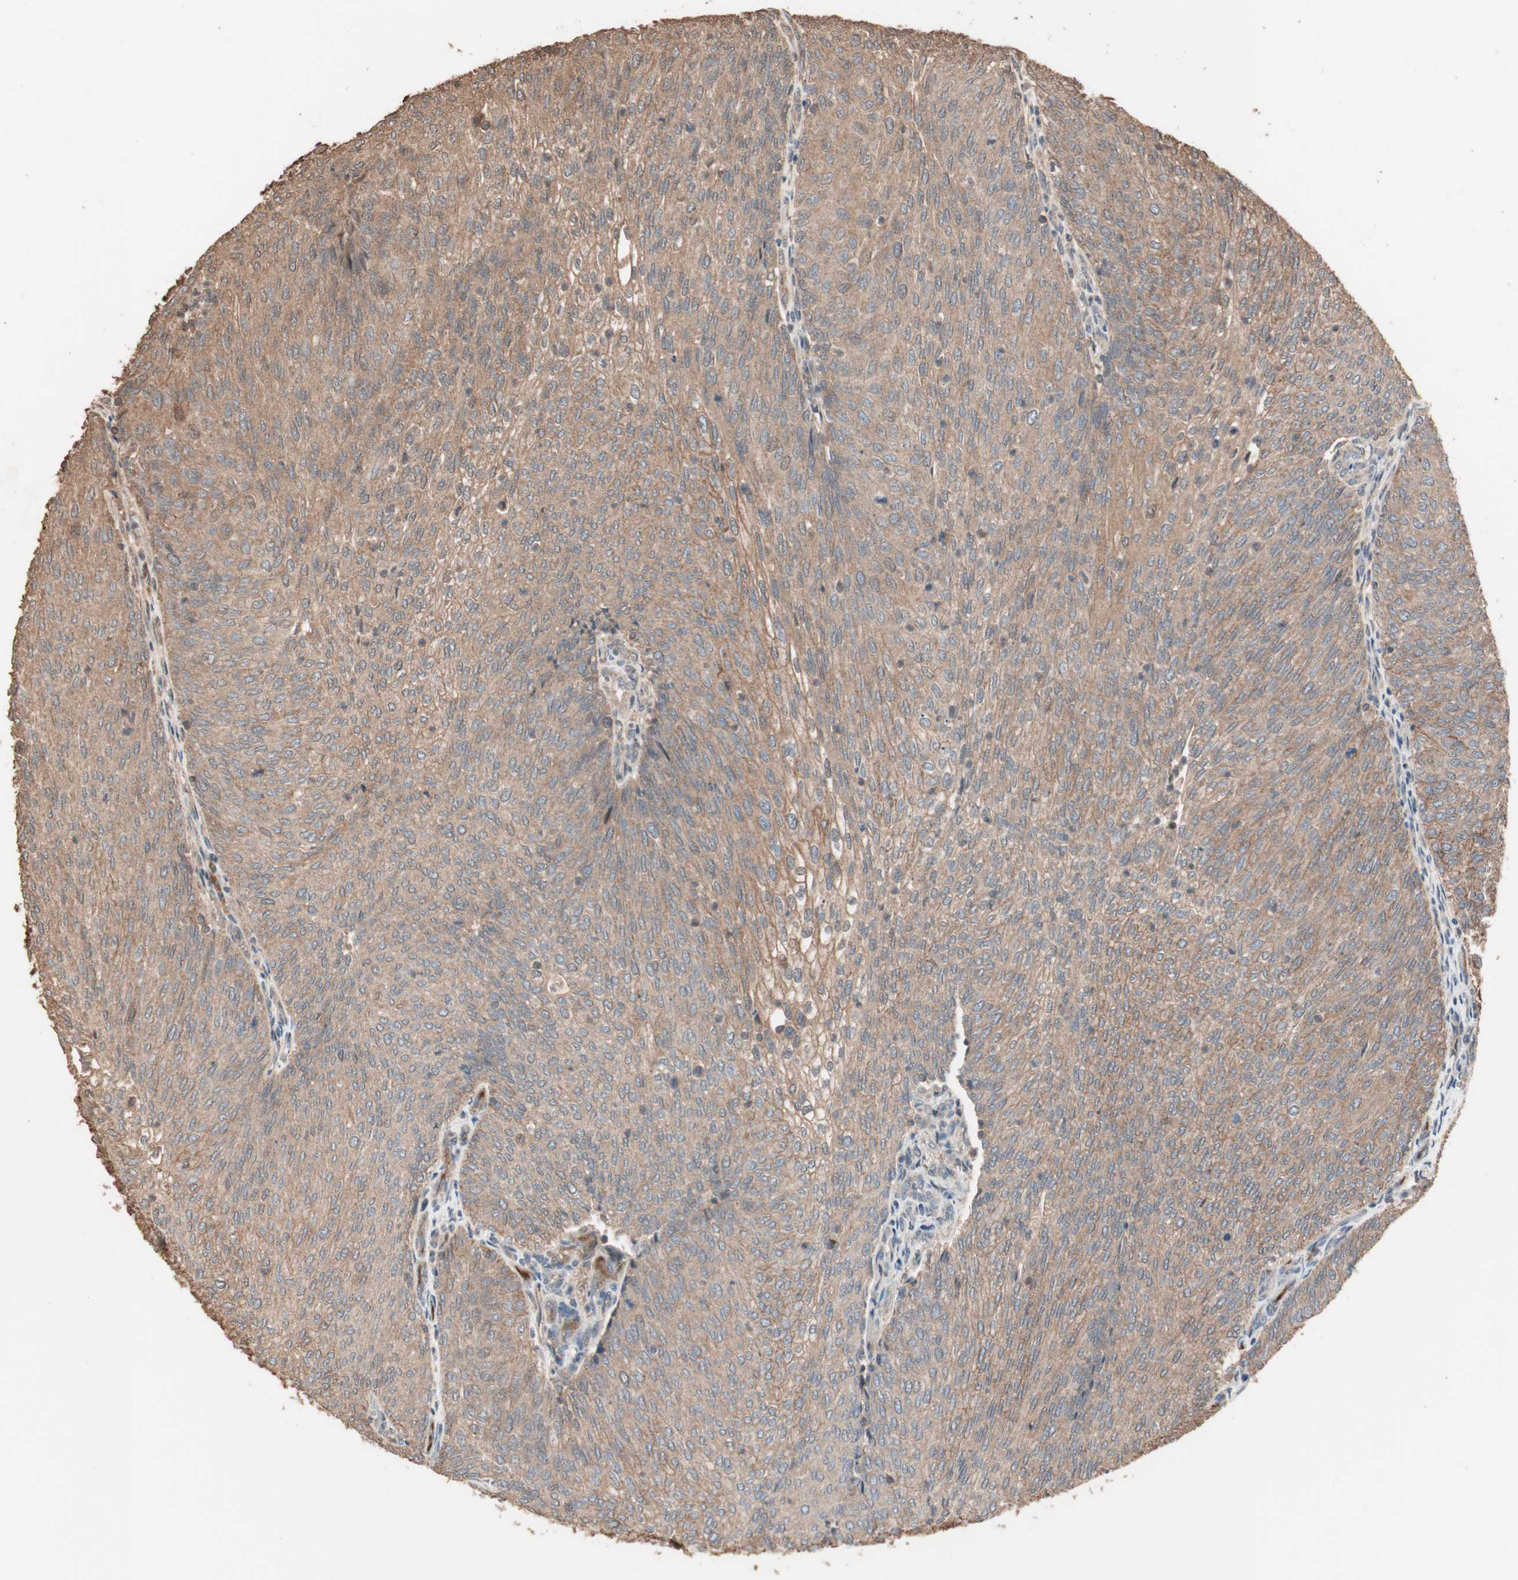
{"staining": {"intensity": "moderate", "quantity": ">75%", "location": "cytoplasmic/membranous"}, "tissue": "urothelial cancer", "cell_type": "Tumor cells", "image_type": "cancer", "snomed": [{"axis": "morphology", "description": "Urothelial carcinoma, Low grade"}, {"axis": "topography", "description": "Urinary bladder"}], "caption": "Urothelial cancer tissue demonstrates moderate cytoplasmic/membranous positivity in about >75% of tumor cells (Brightfield microscopy of DAB IHC at high magnification).", "gene": "USP20", "patient": {"sex": "female", "age": 79}}